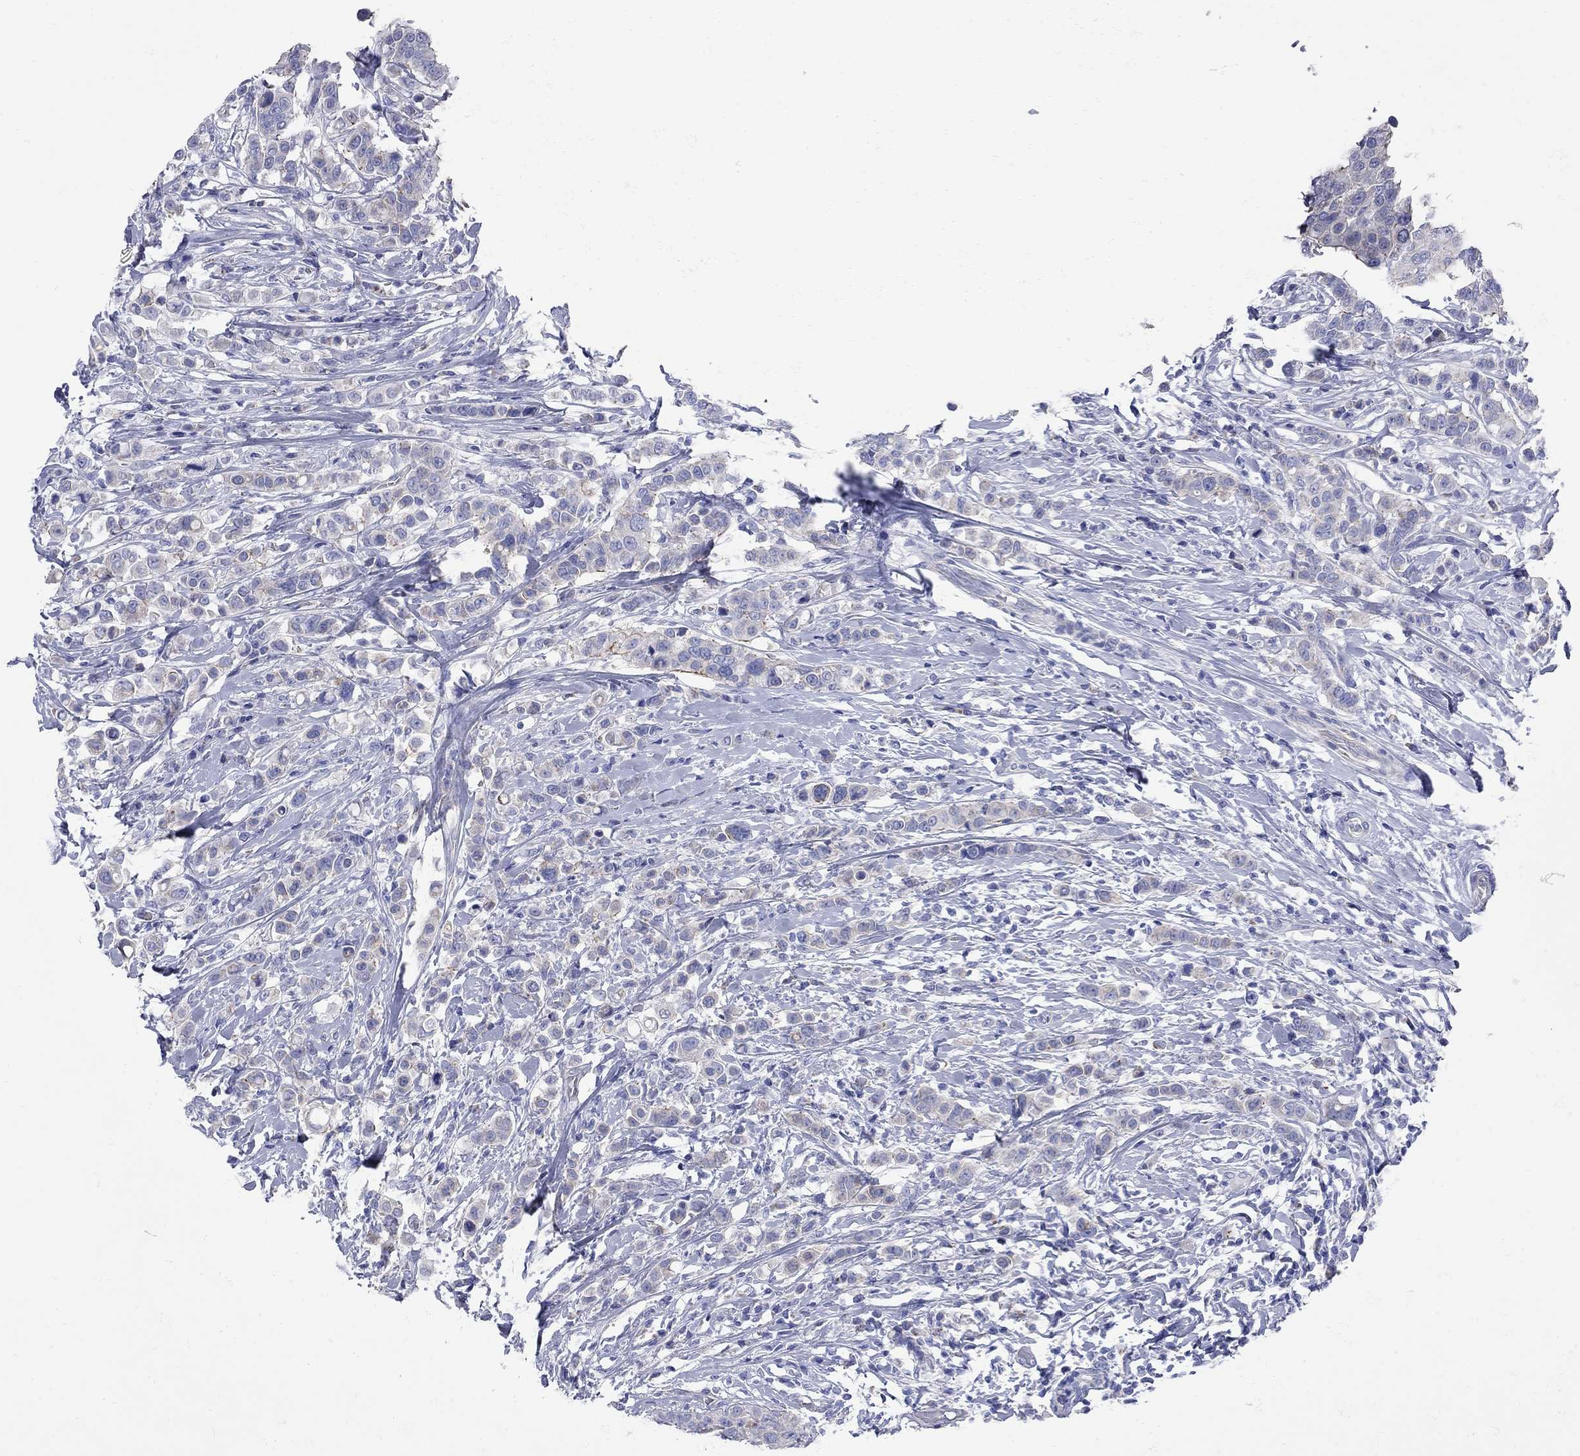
{"staining": {"intensity": "weak", "quantity": "<25%", "location": "cytoplasmic/membranous"}, "tissue": "breast cancer", "cell_type": "Tumor cells", "image_type": "cancer", "snomed": [{"axis": "morphology", "description": "Duct carcinoma"}, {"axis": "topography", "description": "Breast"}], "caption": "Photomicrograph shows no significant protein staining in tumor cells of breast intraductal carcinoma. (Brightfield microscopy of DAB immunohistochemistry (IHC) at high magnification).", "gene": "PDZD3", "patient": {"sex": "female", "age": 27}}